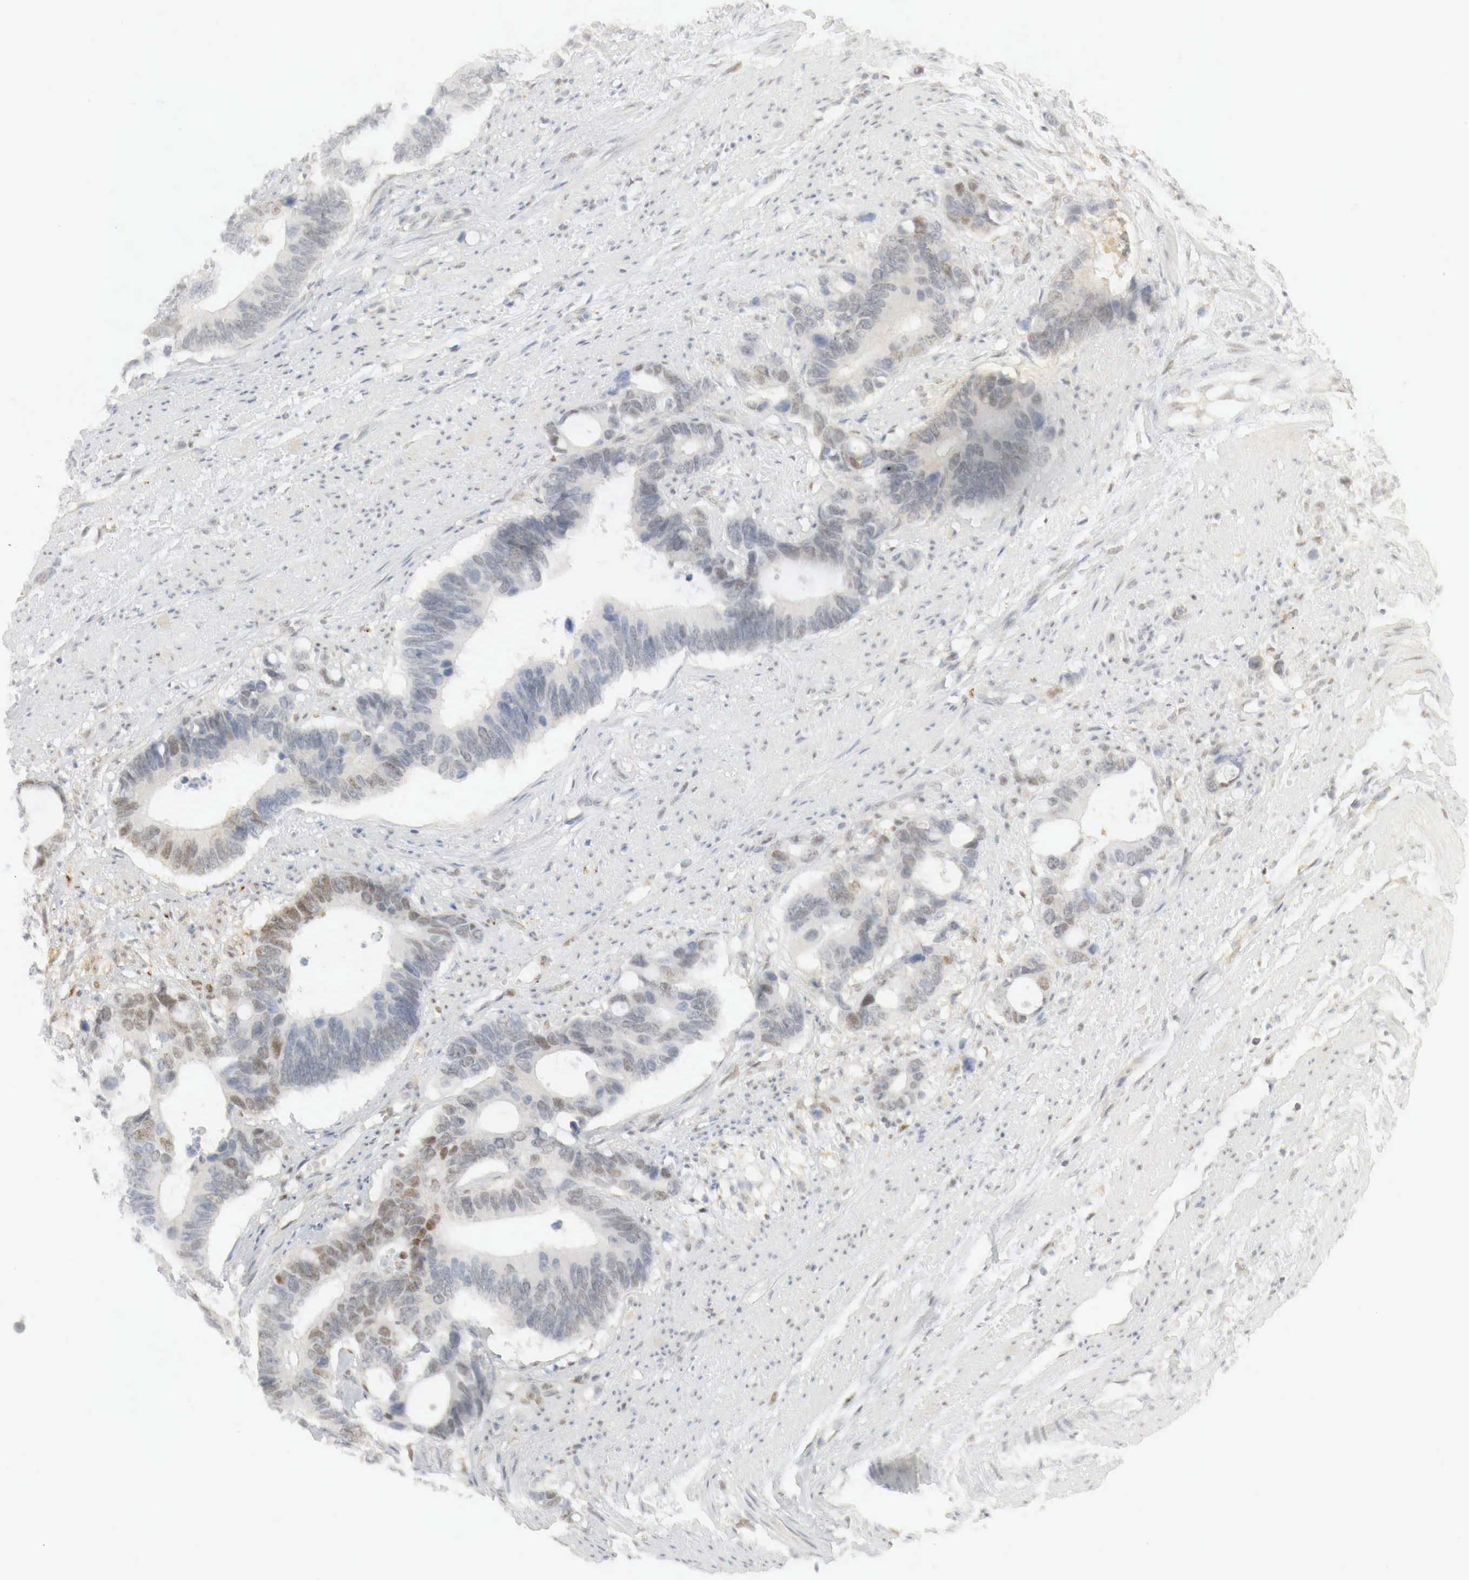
{"staining": {"intensity": "moderate", "quantity": "<25%", "location": "nuclear"}, "tissue": "colorectal cancer", "cell_type": "Tumor cells", "image_type": "cancer", "snomed": [{"axis": "morphology", "description": "Adenocarcinoma, NOS"}, {"axis": "topography", "description": "Colon"}], "caption": "Human colorectal adenocarcinoma stained for a protein (brown) exhibits moderate nuclear positive staining in approximately <25% of tumor cells.", "gene": "MYC", "patient": {"sex": "male", "age": 49}}